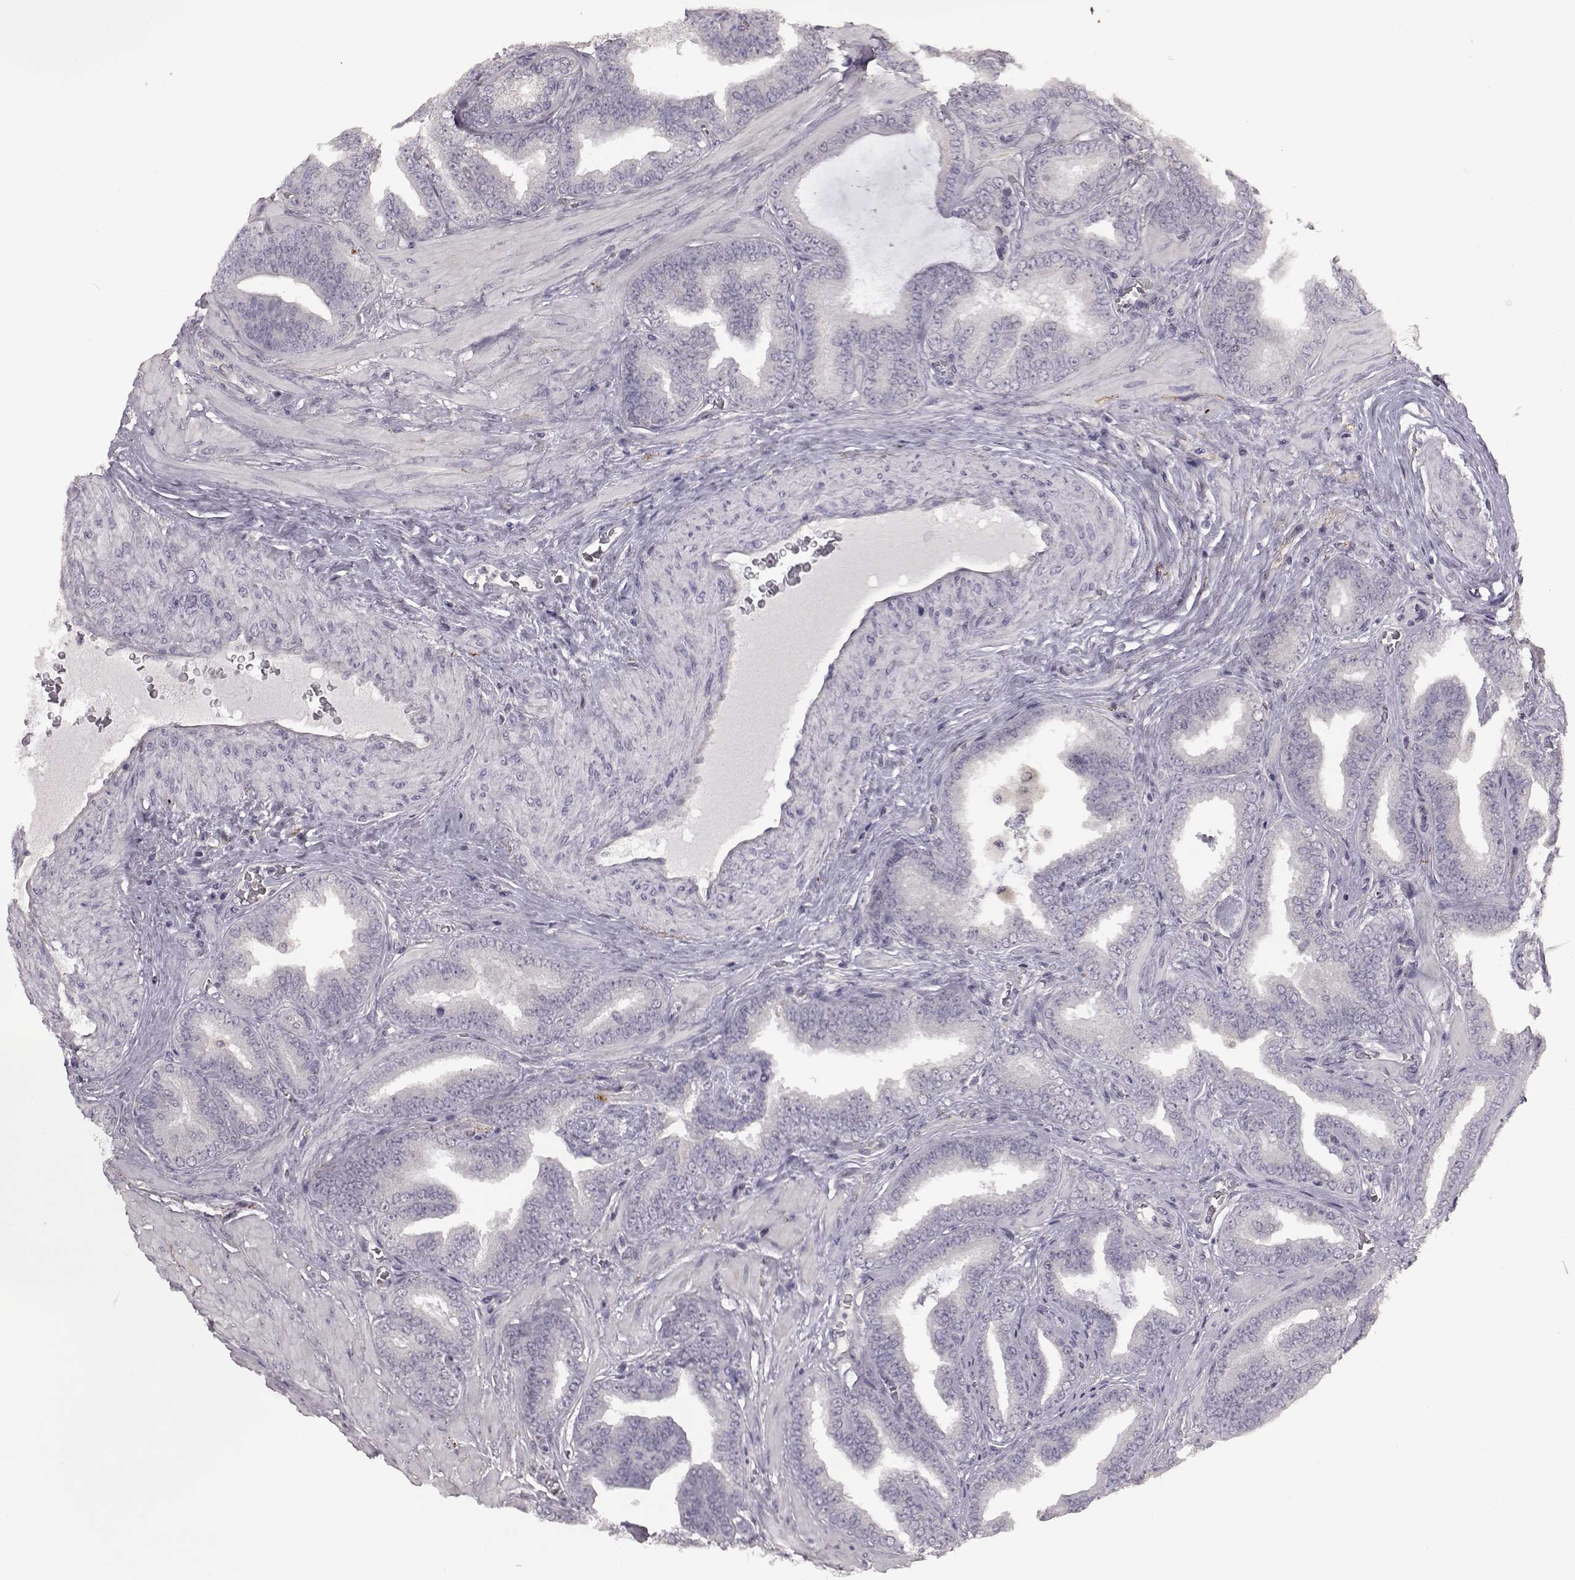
{"staining": {"intensity": "negative", "quantity": "none", "location": "none"}, "tissue": "prostate cancer", "cell_type": "Tumor cells", "image_type": "cancer", "snomed": [{"axis": "morphology", "description": "Adenocarcinoma, Low grade"}, {"axis": "topography", "description": "Prostate"}], "caption": "High power microscopy photomicrograph of an immunohistochemistry micrograph of prostate cancer (low-grade adenocarcinoma), revealing no significant positivity in tumor cells.", "gene": "GAL", "patient": {"sex": "male", "age": 63}}